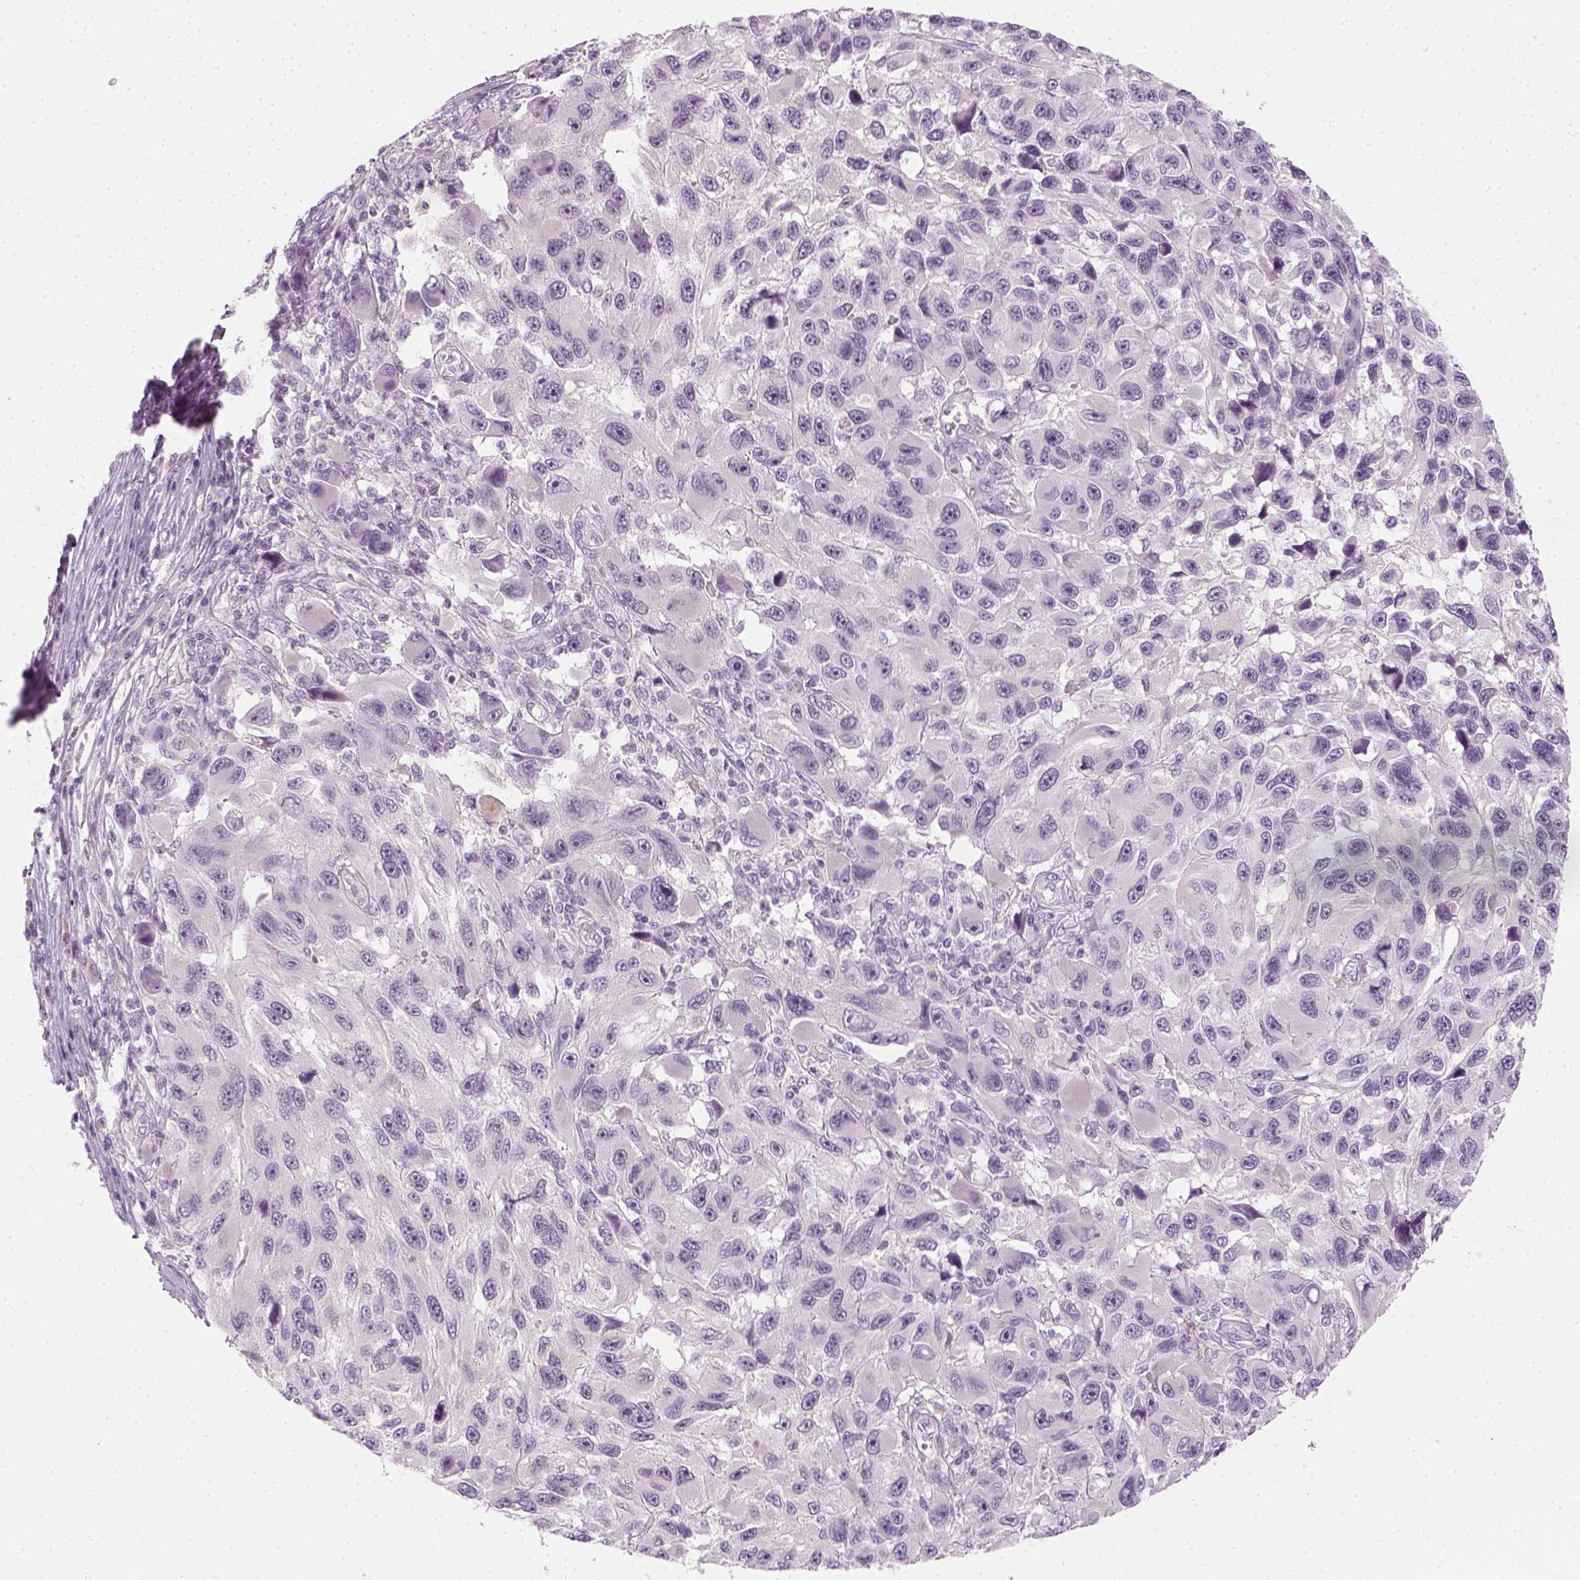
{"staining": {"intensity": "negative", "quantity": "none", "location": "none"}, "tissue": "melanoma", "cell_type": "Tumor cells", "image_type": "cancer", "snomed": [{"axis": "morphology", "description": "Malignant melanoma, NOS"}, {"axis": "topography", "description": "Skin"}], "caption": "This is an IHC histopathology image of human melanoma. There is no expression in tumor cells.", "gene": "PRAME", "patient": {"sex": "male", "age": 53}}